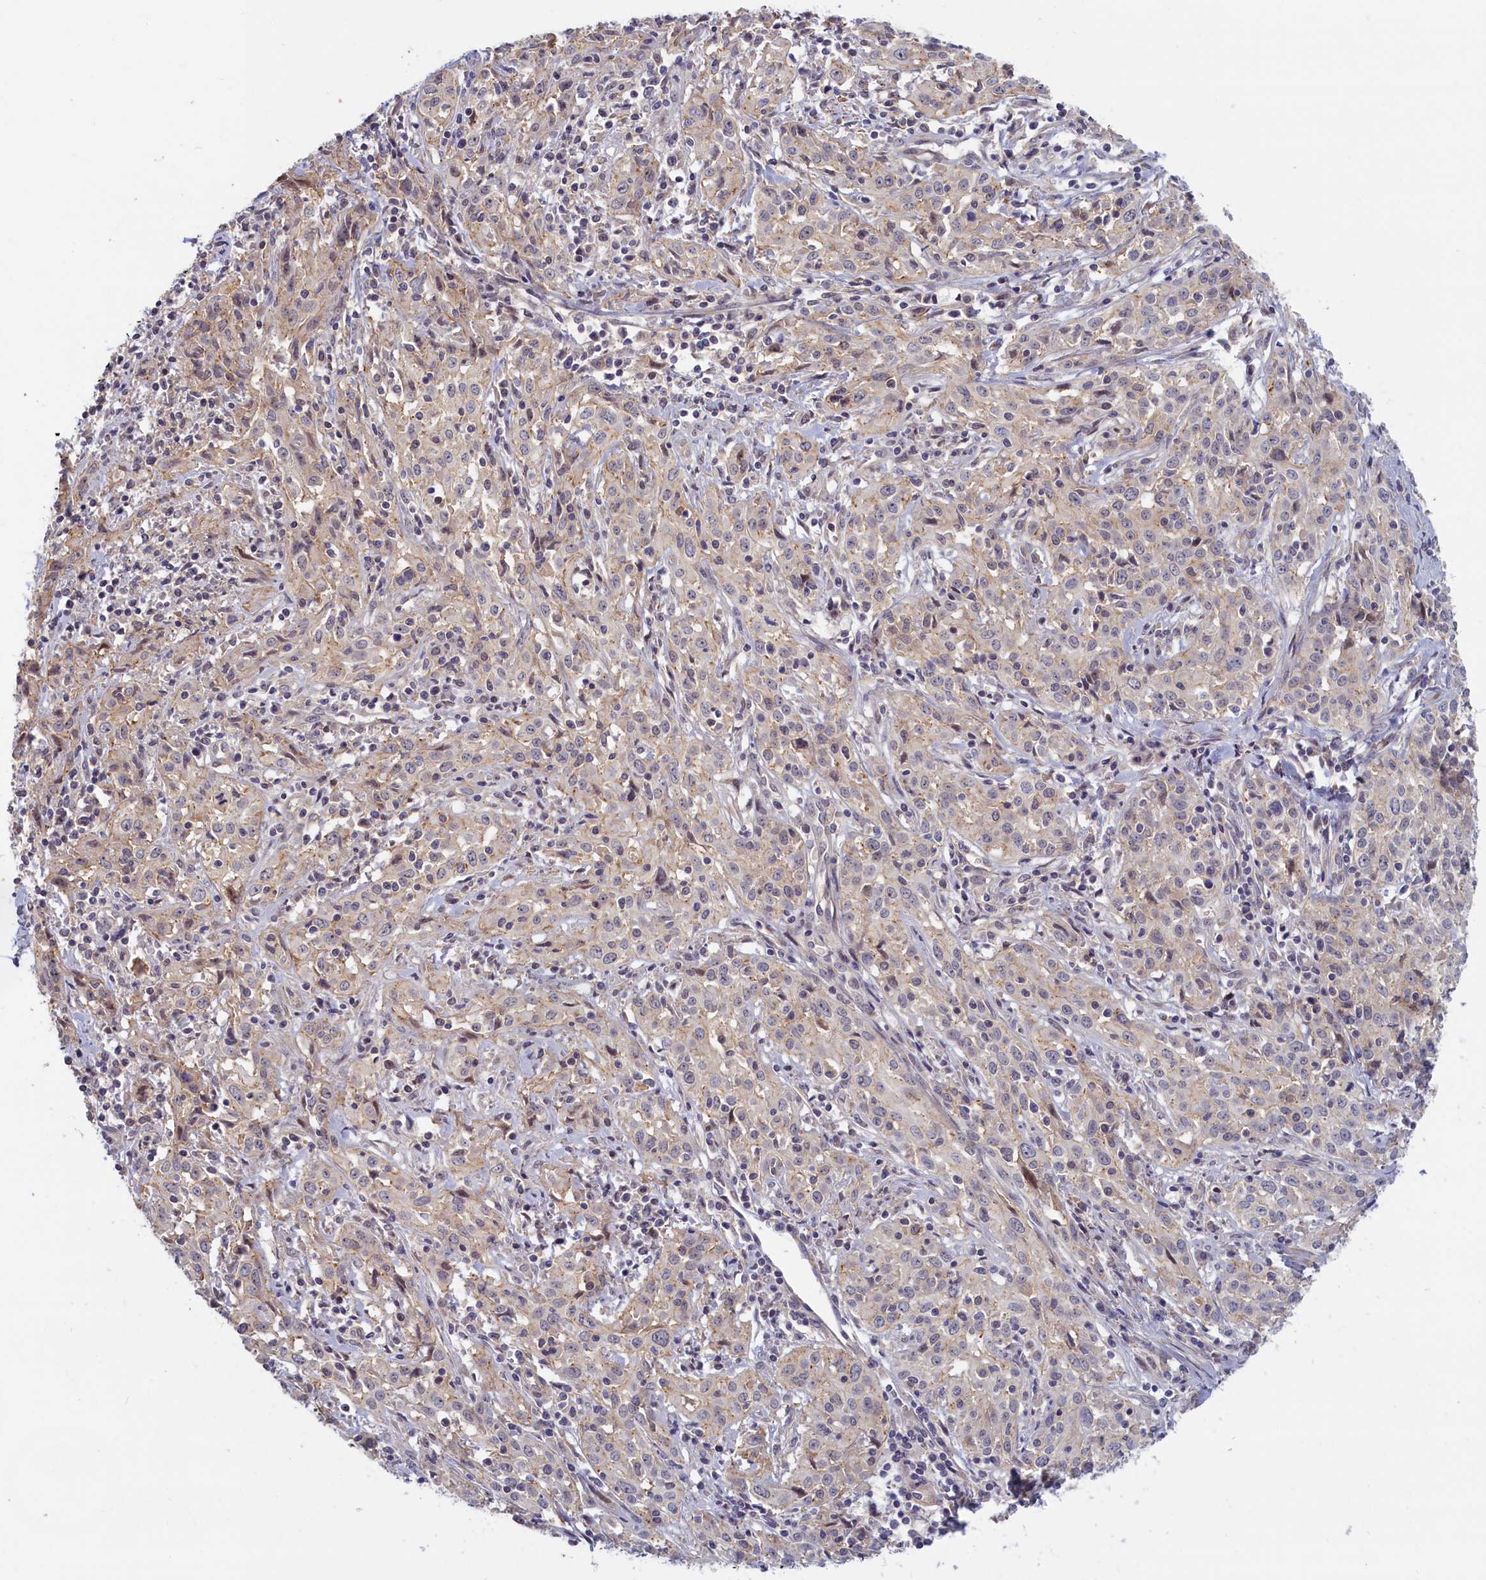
{"staining": {"intensity": "negative", "quantity": "none", "location": "none"}, "tissue": "cervical cancer", "cell_type": "Tumor cells", "image_type": "cancer", "snomed": [{"axis": "morphology", "description": "Squamous cell carcinoma, NOS"}, {"axis": "topography", "description": "Cervix"}], "caption": "The image reveals no staining of tumor cells in cervical cancer. Brightfield microscopy of immunohistochemistry stained with DAB (3,3'-diaminobenzidine) (brown) and hematoxylin (blue), captured at high magnification.", "gene": "TRPM4", "patient": {"sex": "female", "age": 57}}